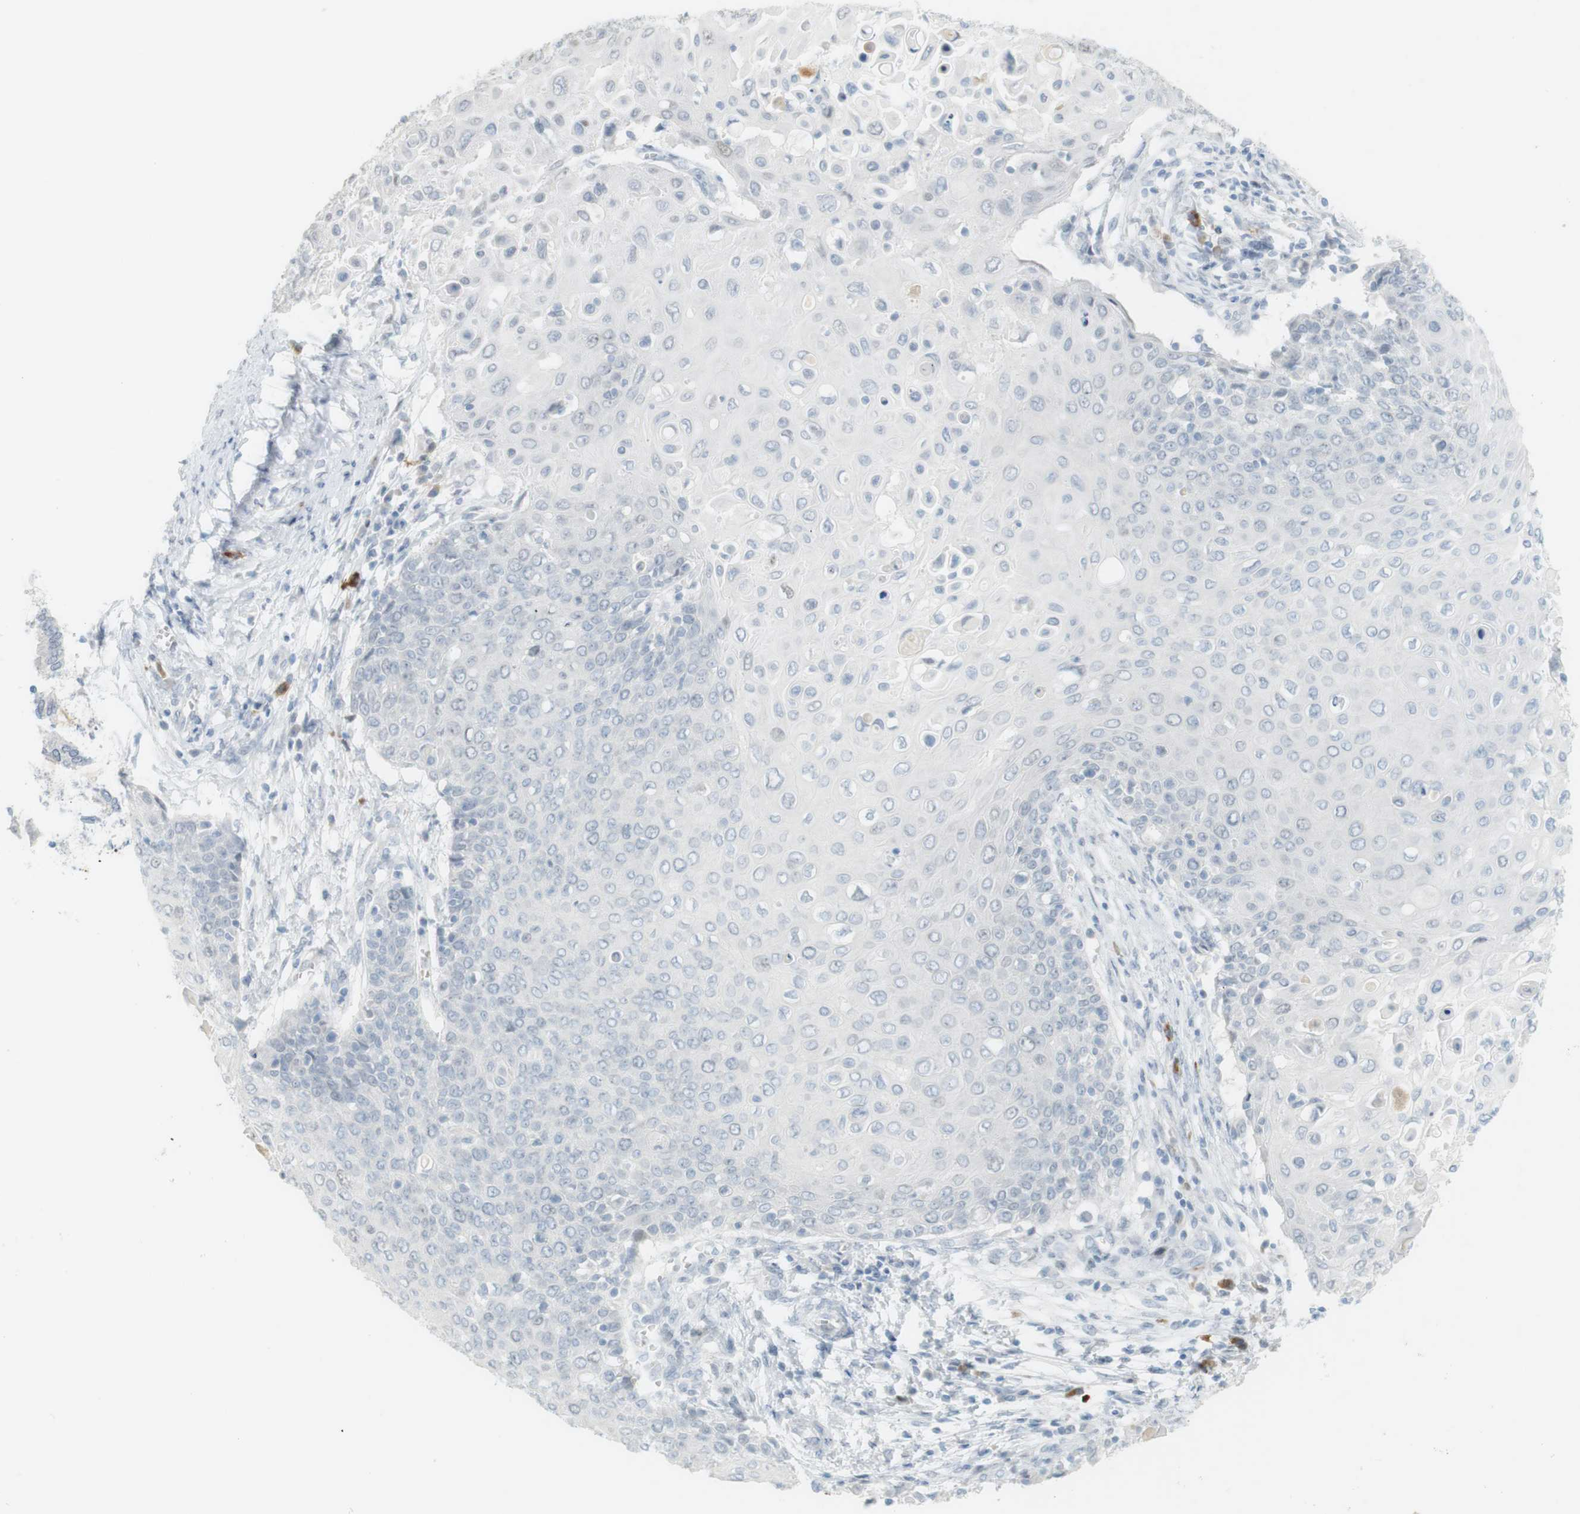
{"staining": {"intensity": "negative", "quantity": "none", "location": "none"}, "tissue": "cervical cancer", "cell_type": "Tumor cells", "image_type": "cancer", "snomed": [{"axis": "morphology", "description": "Squamous cell carcinoma, NOS"}, {"axis": "topography", "description": "Cervix"}], "caption": "Immunohistochemistry photomicrograph of neoplastic tissue: cervical squamous cell carcinoma stained with DAB reveals no significant protein positivity in tumor cells.", "gene": "DMC1", "patient": {"sex": "female", "age": 39}}